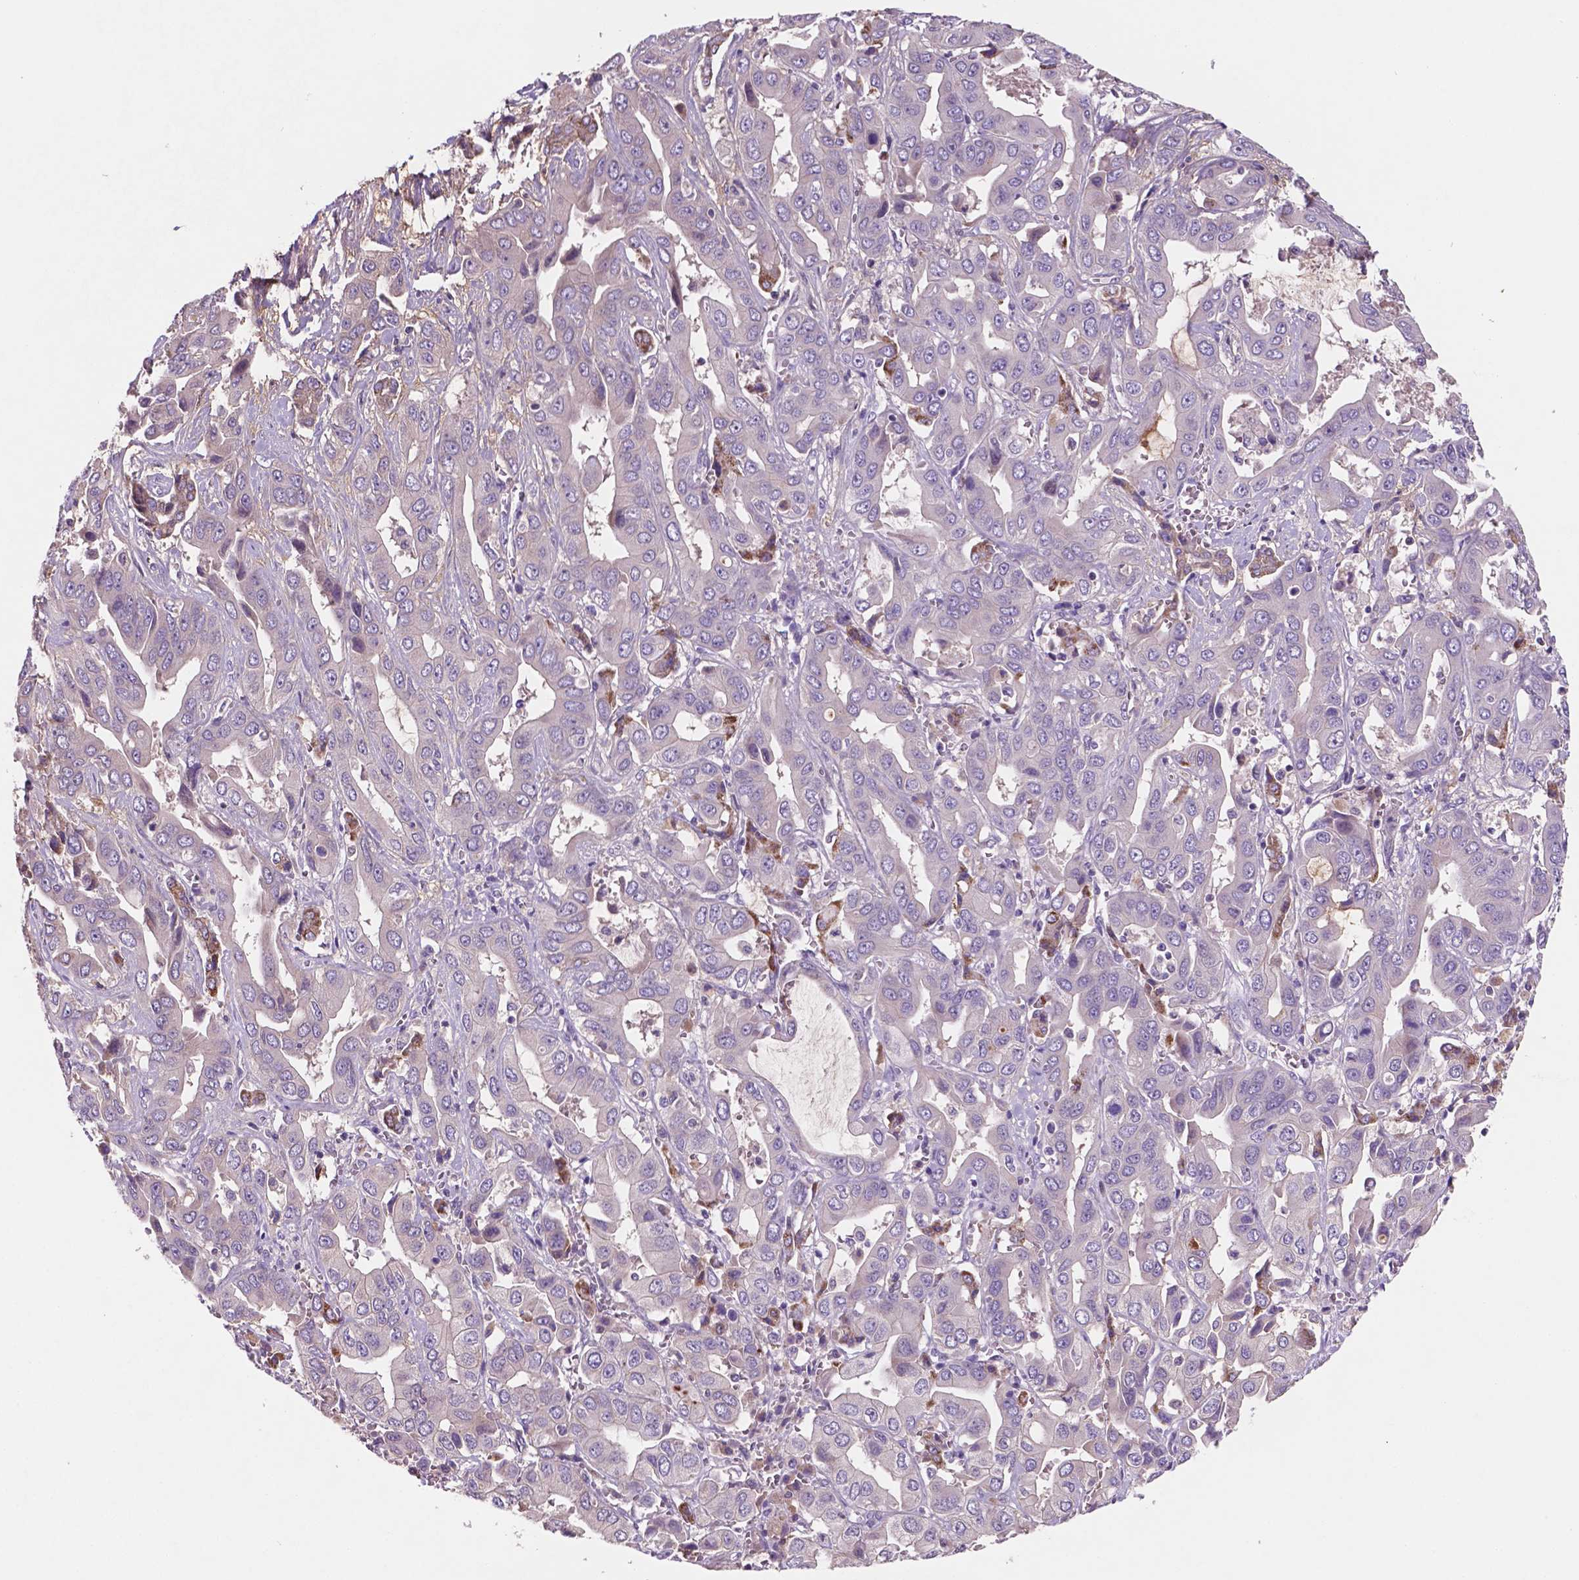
{"staining": {"intensity": "negative", "quantity": "none", "location": "none"}, "tissue": "liver cancer", "cell_type": "Tumor cells", "image_type": "cancer", "snomed": [{"axis": "morphology", "description": "Cholangiocarcinoma"}, {"axis": "topography", "description": "Liver"}], "caption": "IHC of human cholangiocarcinoma (liver) shows no staining in tumor cells.", "gene": "MKRN2OS", "patient": {"sex": "female", "age": 52}}